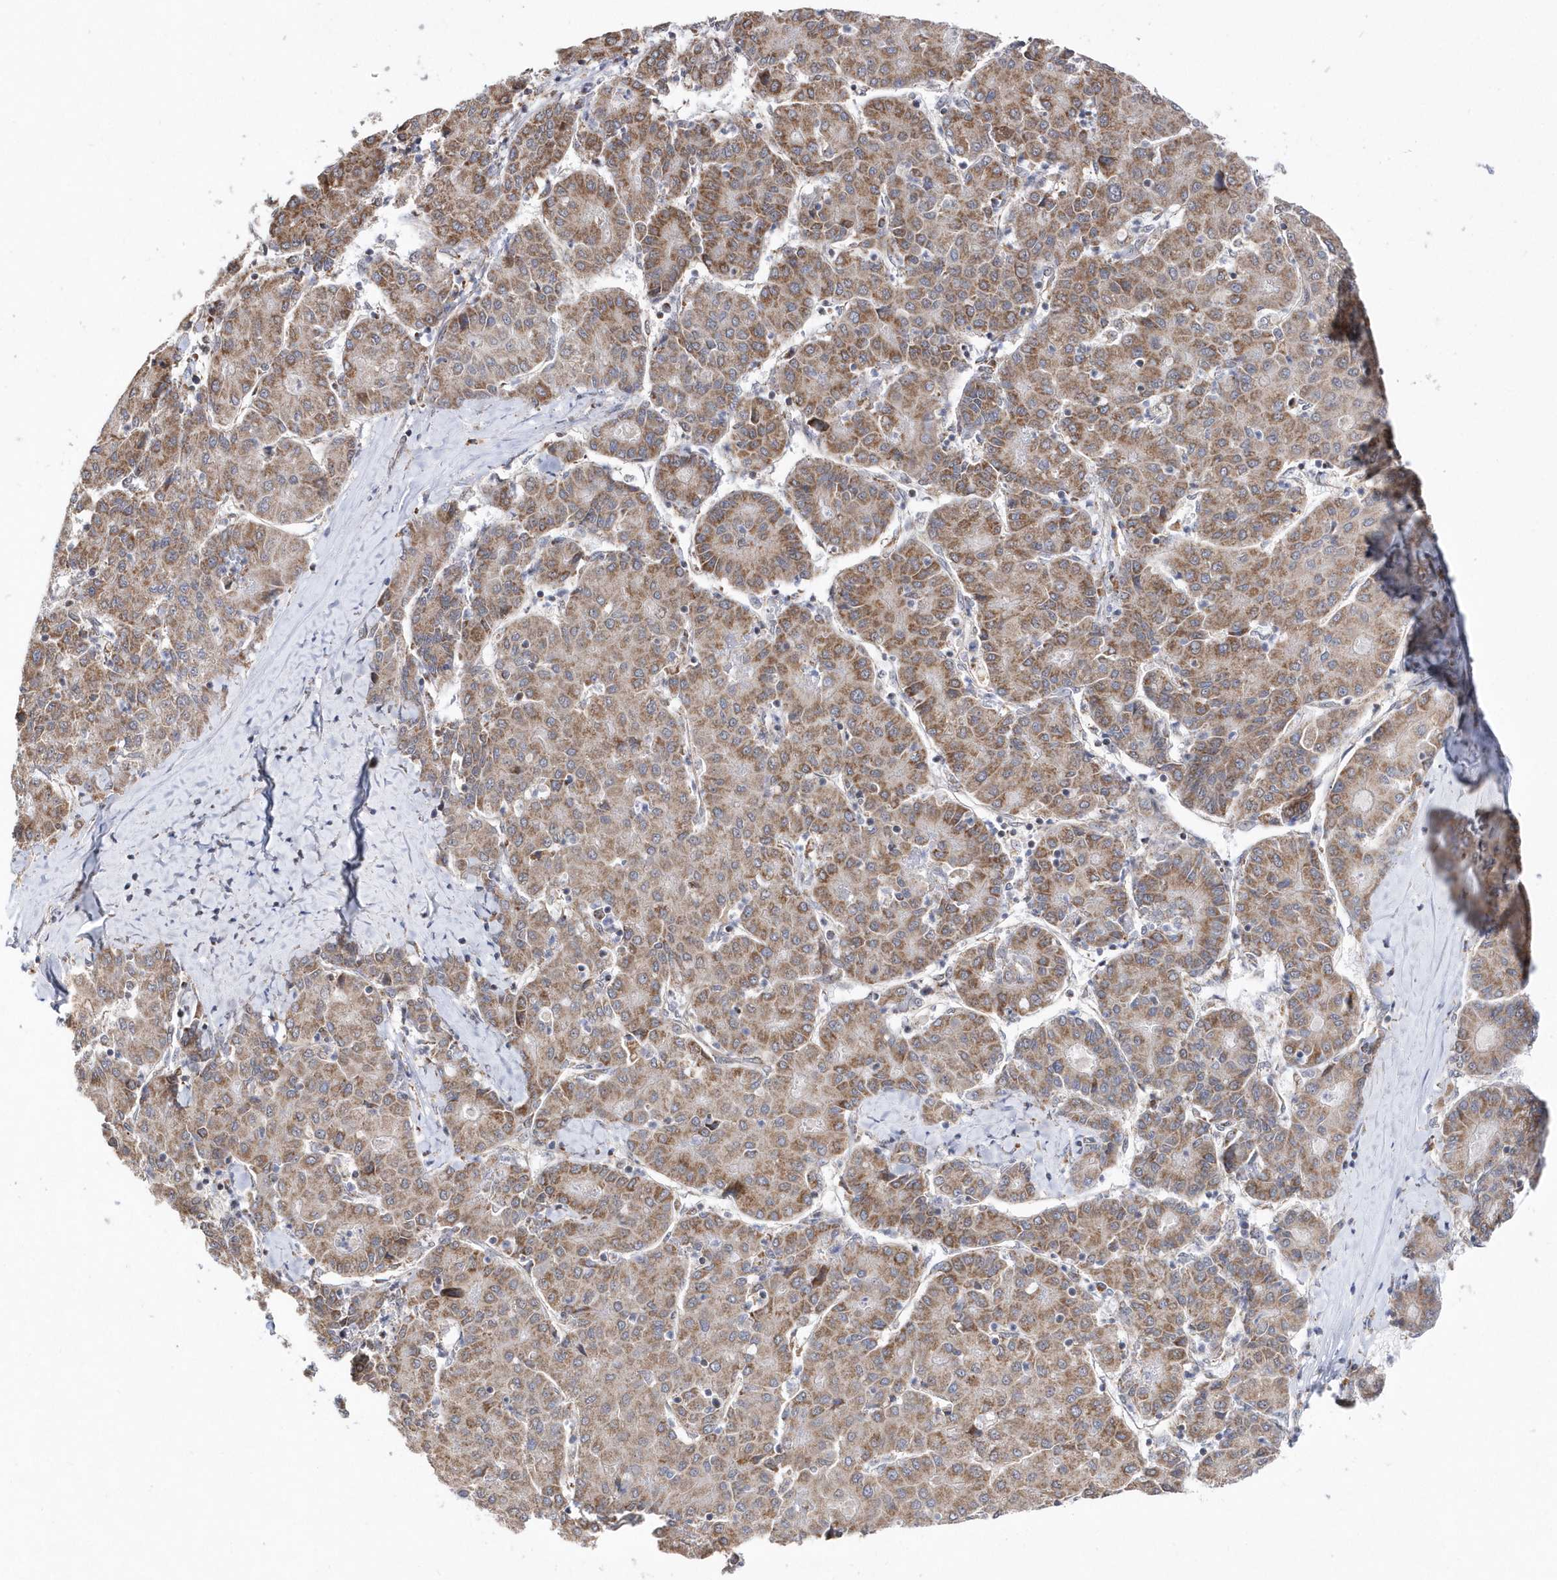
{"staining": {"intensity": "moderate", "quantity": "25%-75%", "location": "cytoplasmic/membranous"}, "tissue": "liver cancer", "cell_type": "Tumor cells", "image_type": "cancer", "snomed": [{"axis": "morphology", "description": "Carcinoma, Hepatocellular, NOS"}, {"axis": "topography", "description": "Liver"}], "caption": "Moderate cytoplasmic/membranous expression is present in about 25%-75% of tumor cells in liver cancer.", "gene": "DALRD3", "patient": {"sex": "male", "age": 65}}